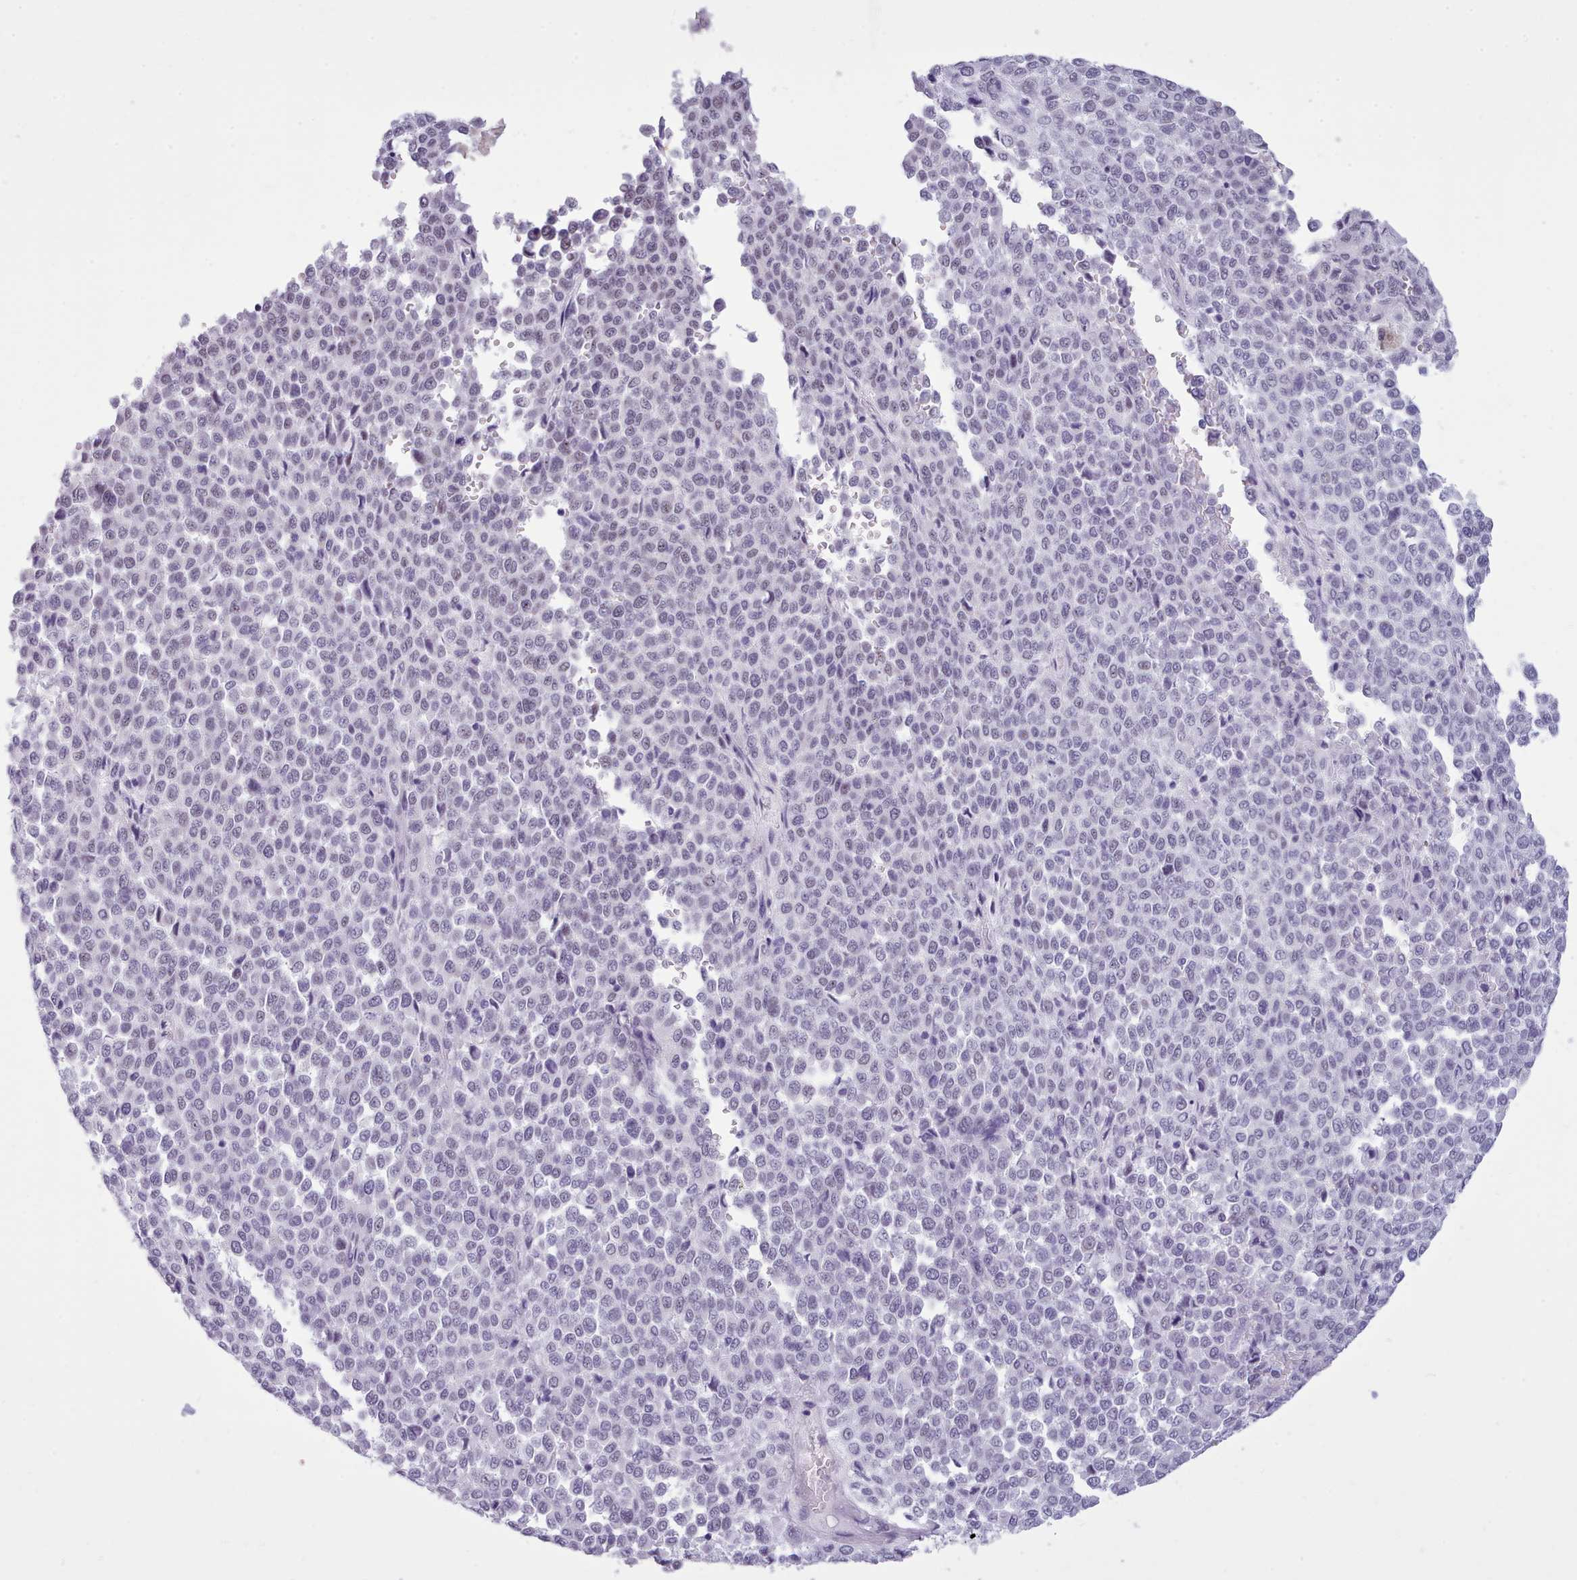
{"staining": {"intensity": "negative", "quantity": "none", "location": "none"}, "tissue": "melanoma", "cell_type": "Tumor cells", "image_type": "cancer", "snomed": [{"axis": "morphology", "description": "Malignant melanoma, Metastatic site"}, {"axis": "topography", "description": "Pancreas"}], "caption": "A high-resolution micrograph shows immunohistochemistry (IHC) staining of melanoma, which shows no significant expression in tumor cells.", "gene": "FBXO48", "patient": {"sex": "female", "age": 30}}